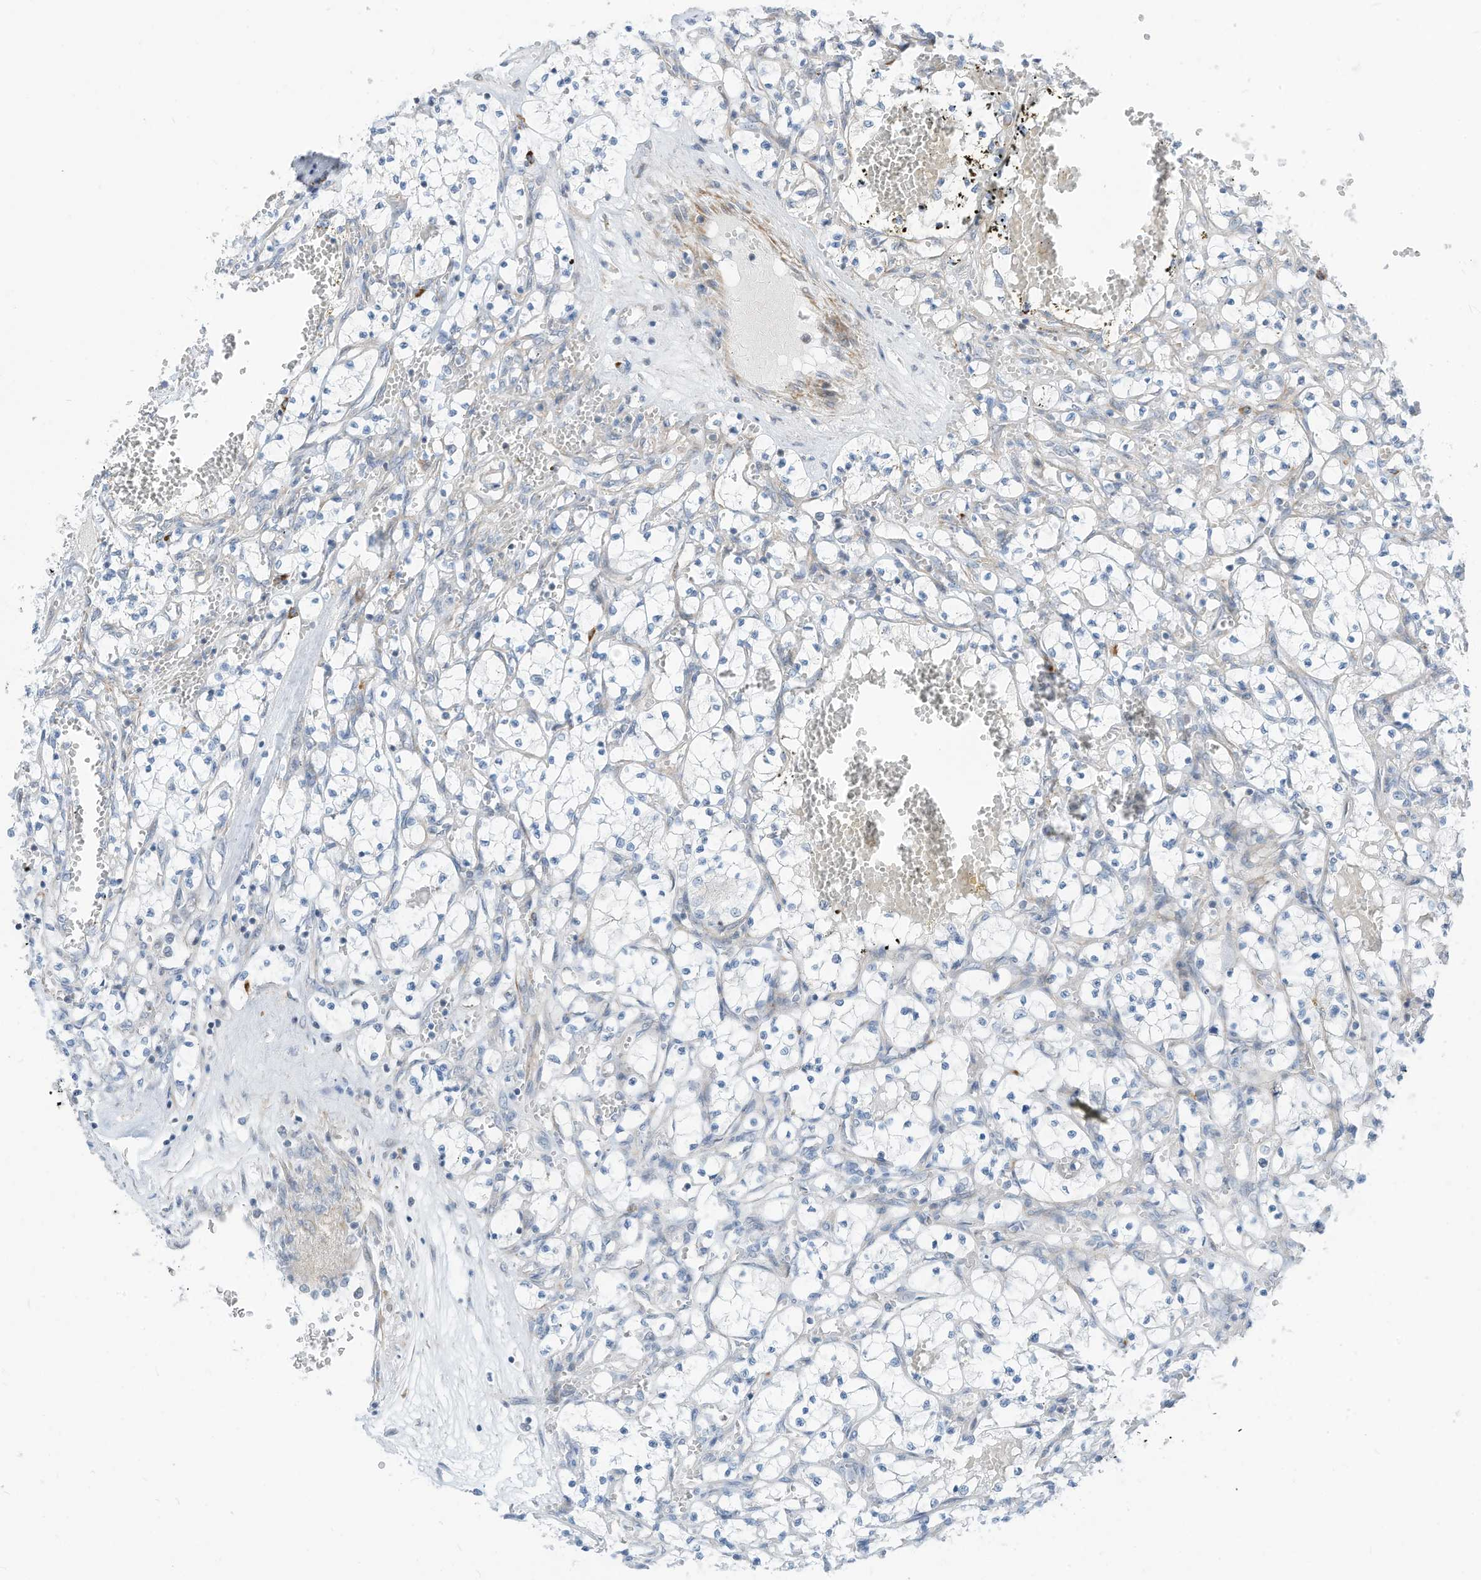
{"staining": {"intensity": "negative", "quantity": "none", "location": "none"}, "tissue": "renal cancer", "cell_type": "Tumor cells", "image_type": "cancer", "snomed": [{"axis": "morphology", "description": "Adenocarcinoma, NOS"}, {"axis": "topography", "description": "Kidney"}], "caption": "An IHC histopathology image of renal cancer is shown. There is no staining in tumor cells of renal cancer.", "gene": "GPATCH3", "patient": {"sex": "female", "age": 69}}